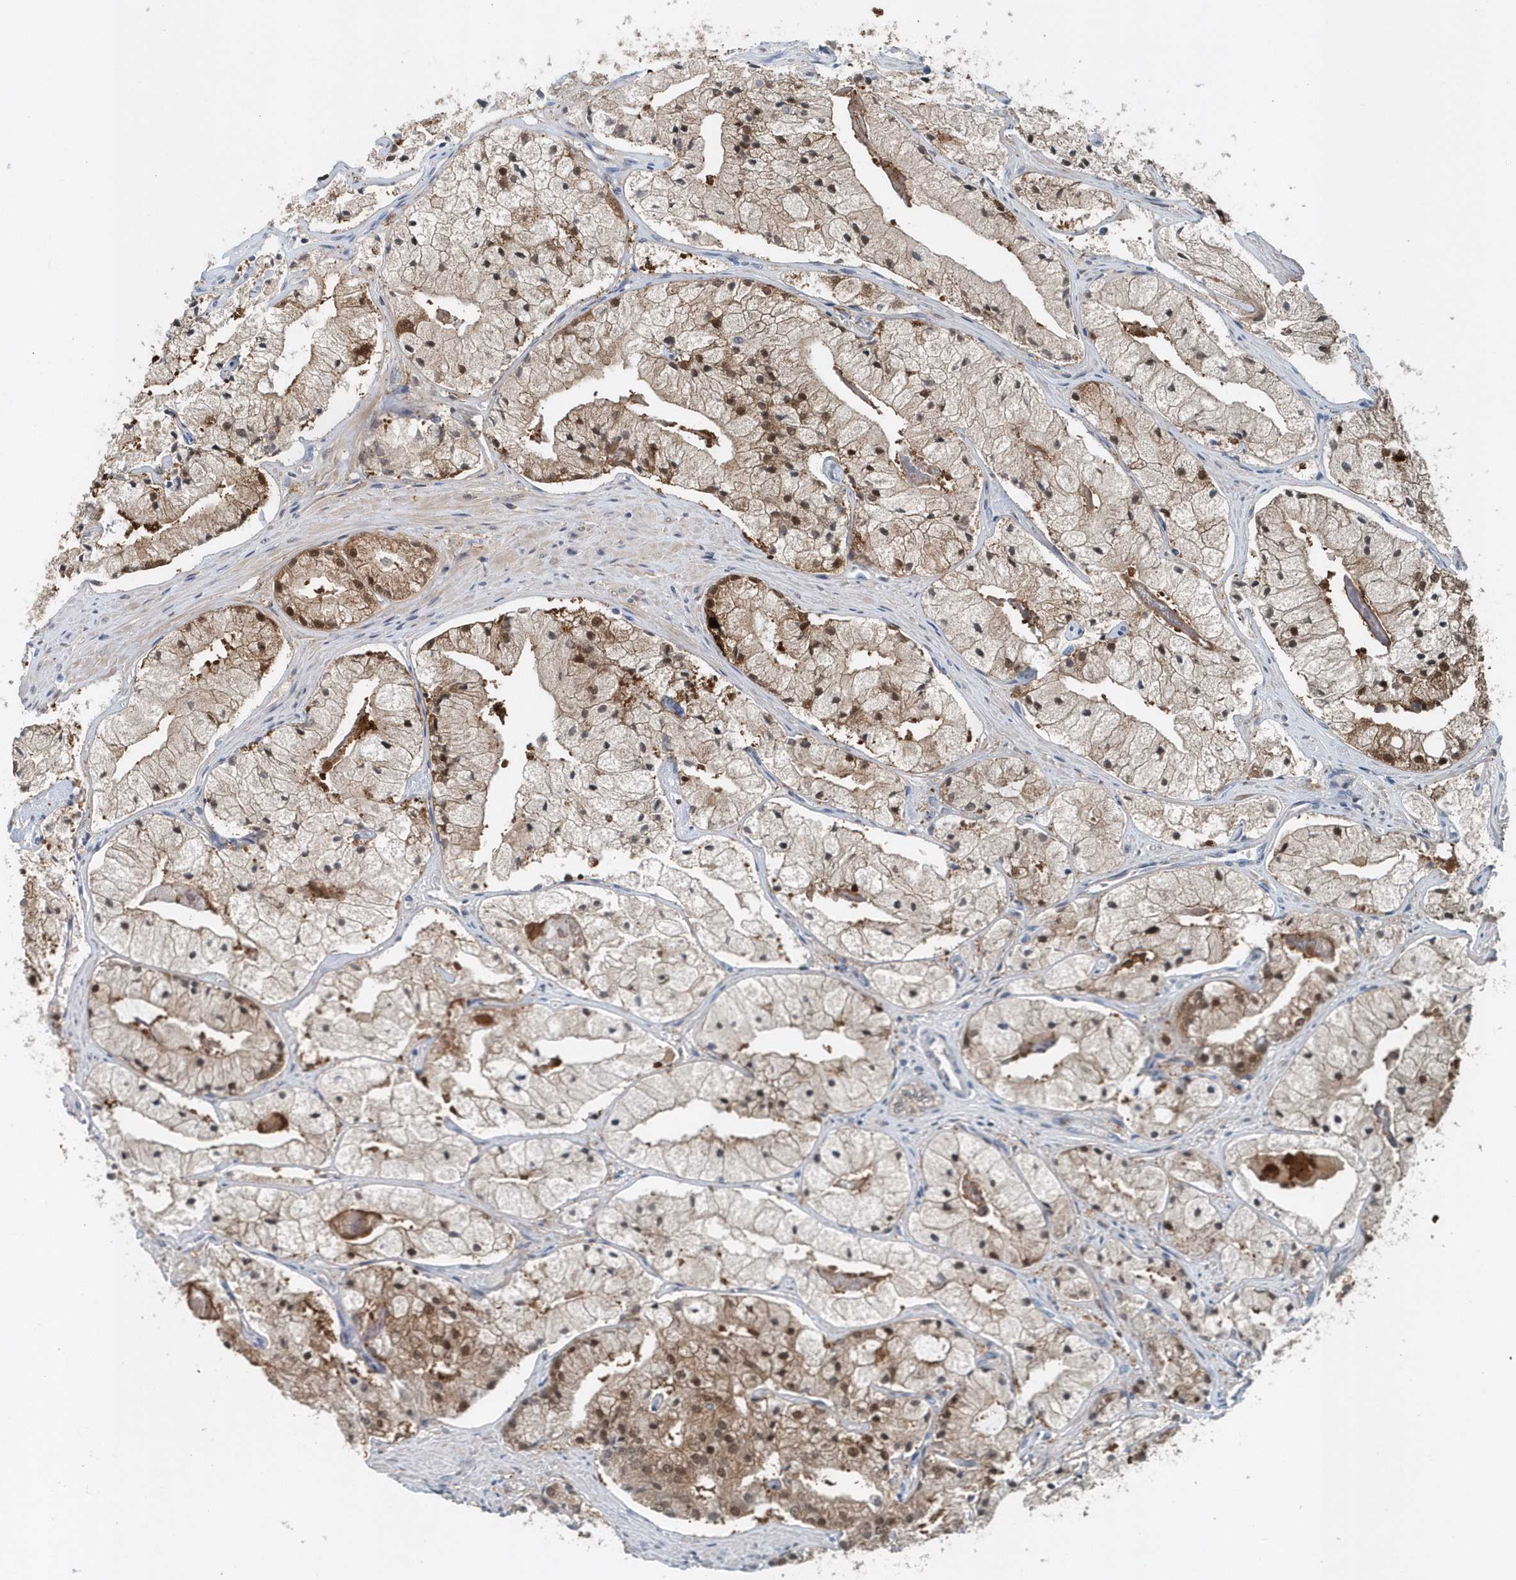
{"staining": {"intensity": "strong", "quantity": "25%-75%", "location": "cytoplasmic/membranous,nuclear"}, "tissue": "prostate cancer", "cell_type": "Tumor cells", "image_type": "cancer", "snomed": [{"axis": "morphology", "description": "Adenocarcinoma, High grade"}, {"axis": "topography", "description": "Prostate"}], "caption": "Immunohistochemical staining of human high-grade adenocarcinoma (prostate) reveals strong cytoplasmic/membranous and nuclear protein staining in approximately 25%-75% of tumor cells.", "gene": "PFN2", "patient": {"sex": "male", "age": 50}}